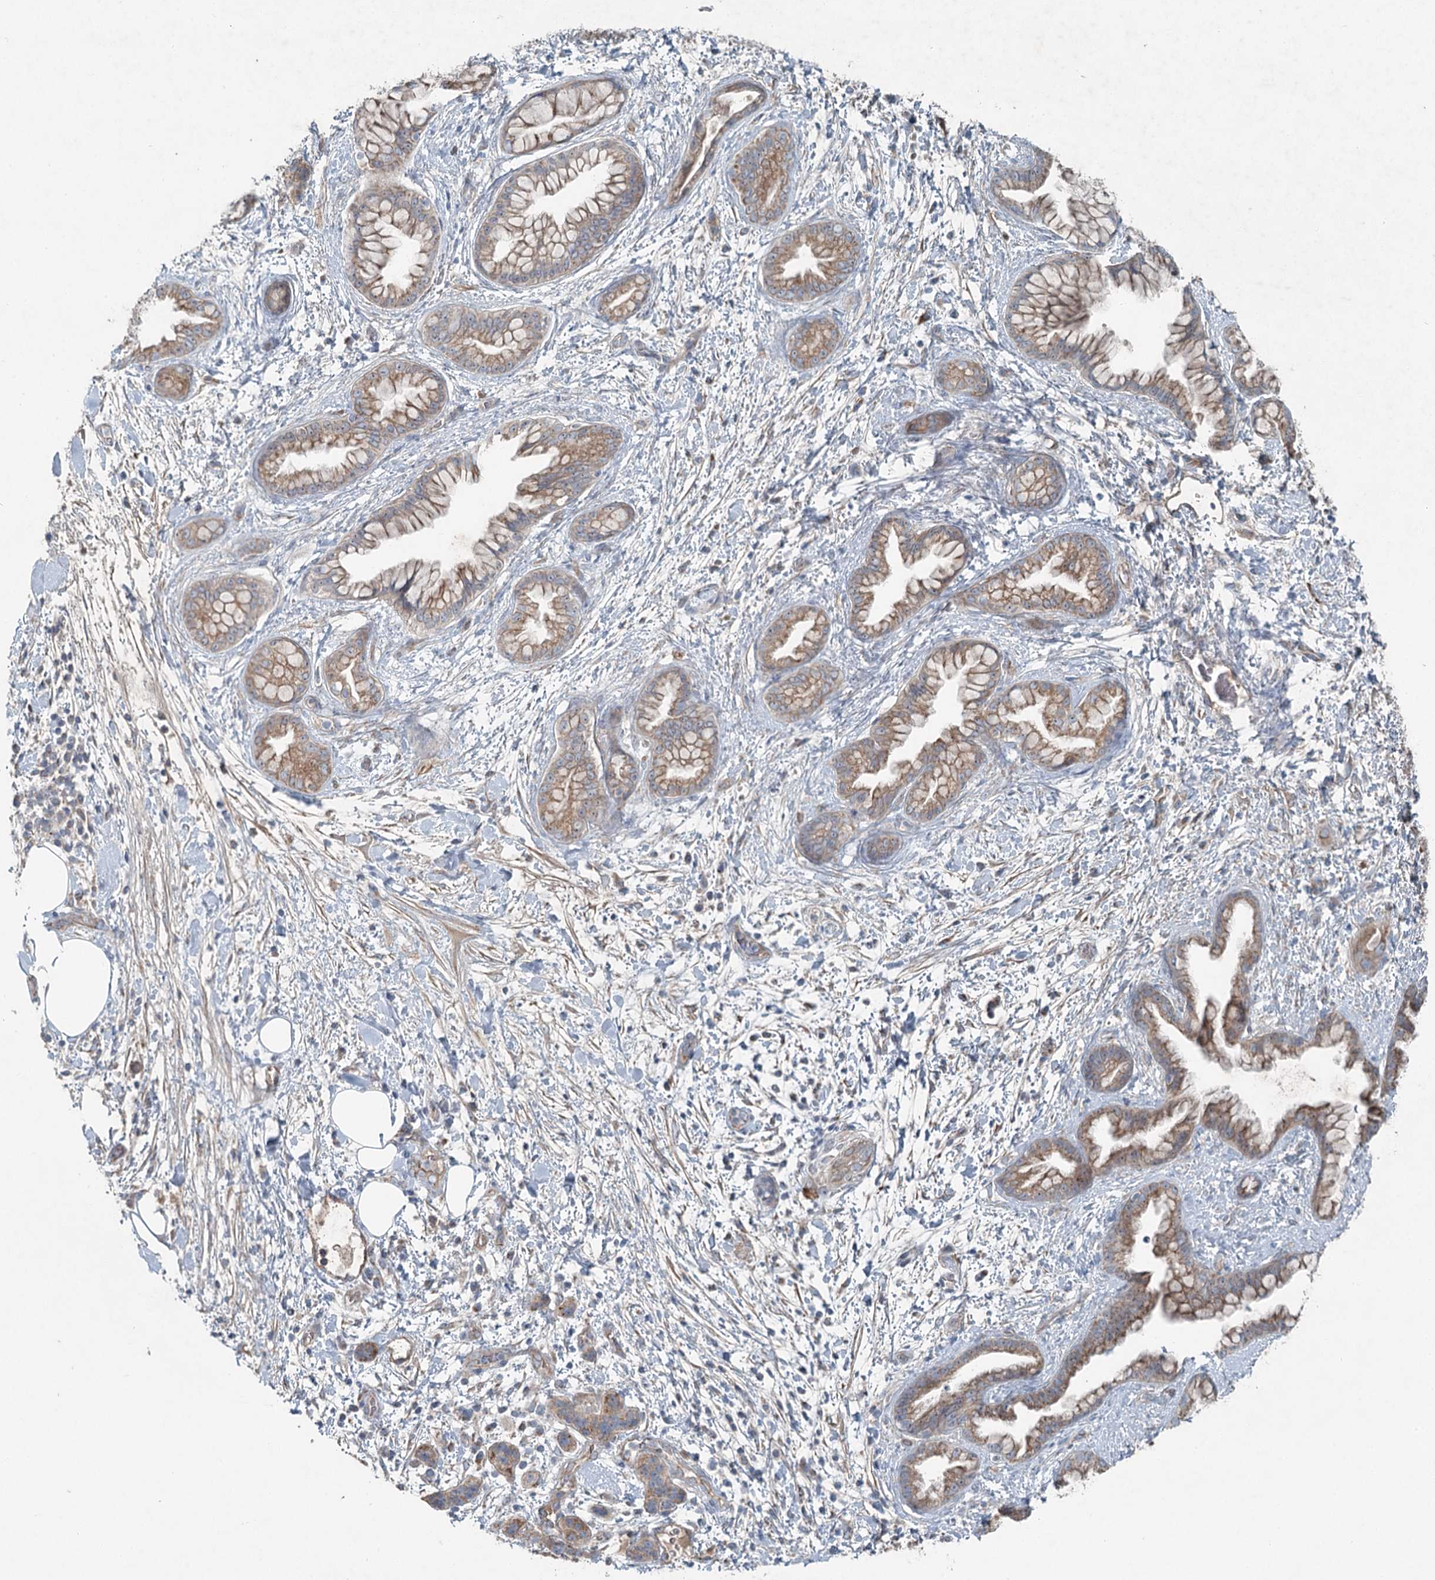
{"staining": {"intensity": "moderate", "quantity": ">75%", "location": "cytoplasmic/membranous"}, "tissue": "pancreatic cancer", "cell_type": "Tumor cells", "image_type": "cancer", "snomed": [{"axis": "morphology", "description": "Adenocarcinoma, NOS"}, {"axis": "topography", "description": "Pancreas"}], "caption": "The photomicrograph displays a brown stain indicating the presence of a protein in the cytoplasmic/membranous of tumor cells in pancreatic cancer (adenocarcinoma).", "gene": "CHCHD5", "patient": {"sex": "female", "age": 78}}